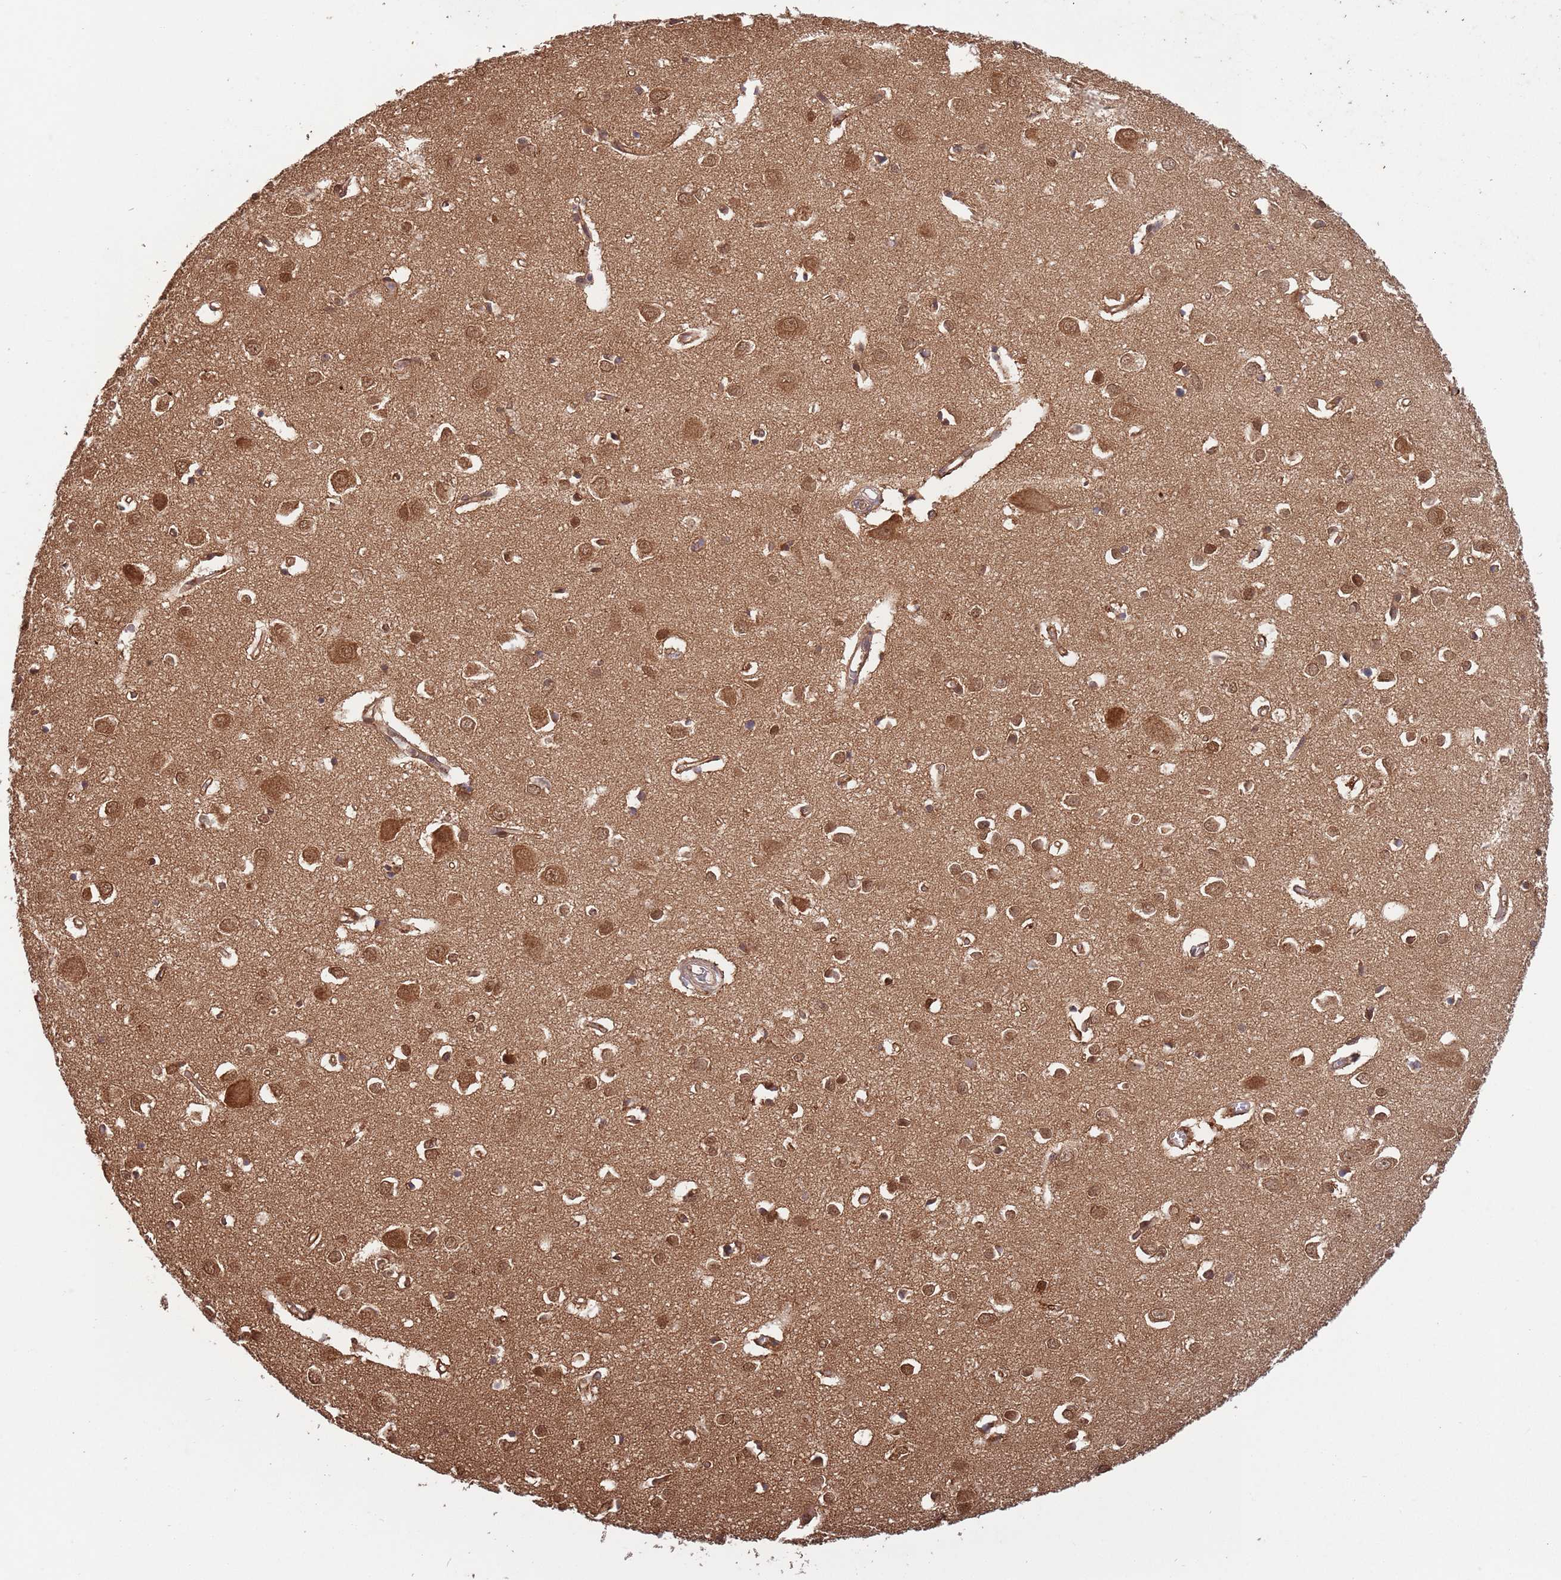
{"staining": {"intensity": "moderate", "quantity": ">75%", "location": "cytoplasmic/membranous"}, "tissue": "cerebral cortex", "cell_type": "Endothelial cells", "image_type": "normal", "snomed": [{"axis": "morphology", "description": "Normal tissue, NOS"}, {"axis": "topography", "description": "Cerebral cortex"}], "caption": "Benign cerebral cortex exhibits moderate cytoplasmic/membranous expression in about >75% of endothelial cells, visualized by immunohistochemistry. (DAB (3,3'-diaminobenzidine) IHC, brown staining for protein, blue staining for nuclei).", "gene": "SALL1", "patient": {"sex": "female", "age": 64}}